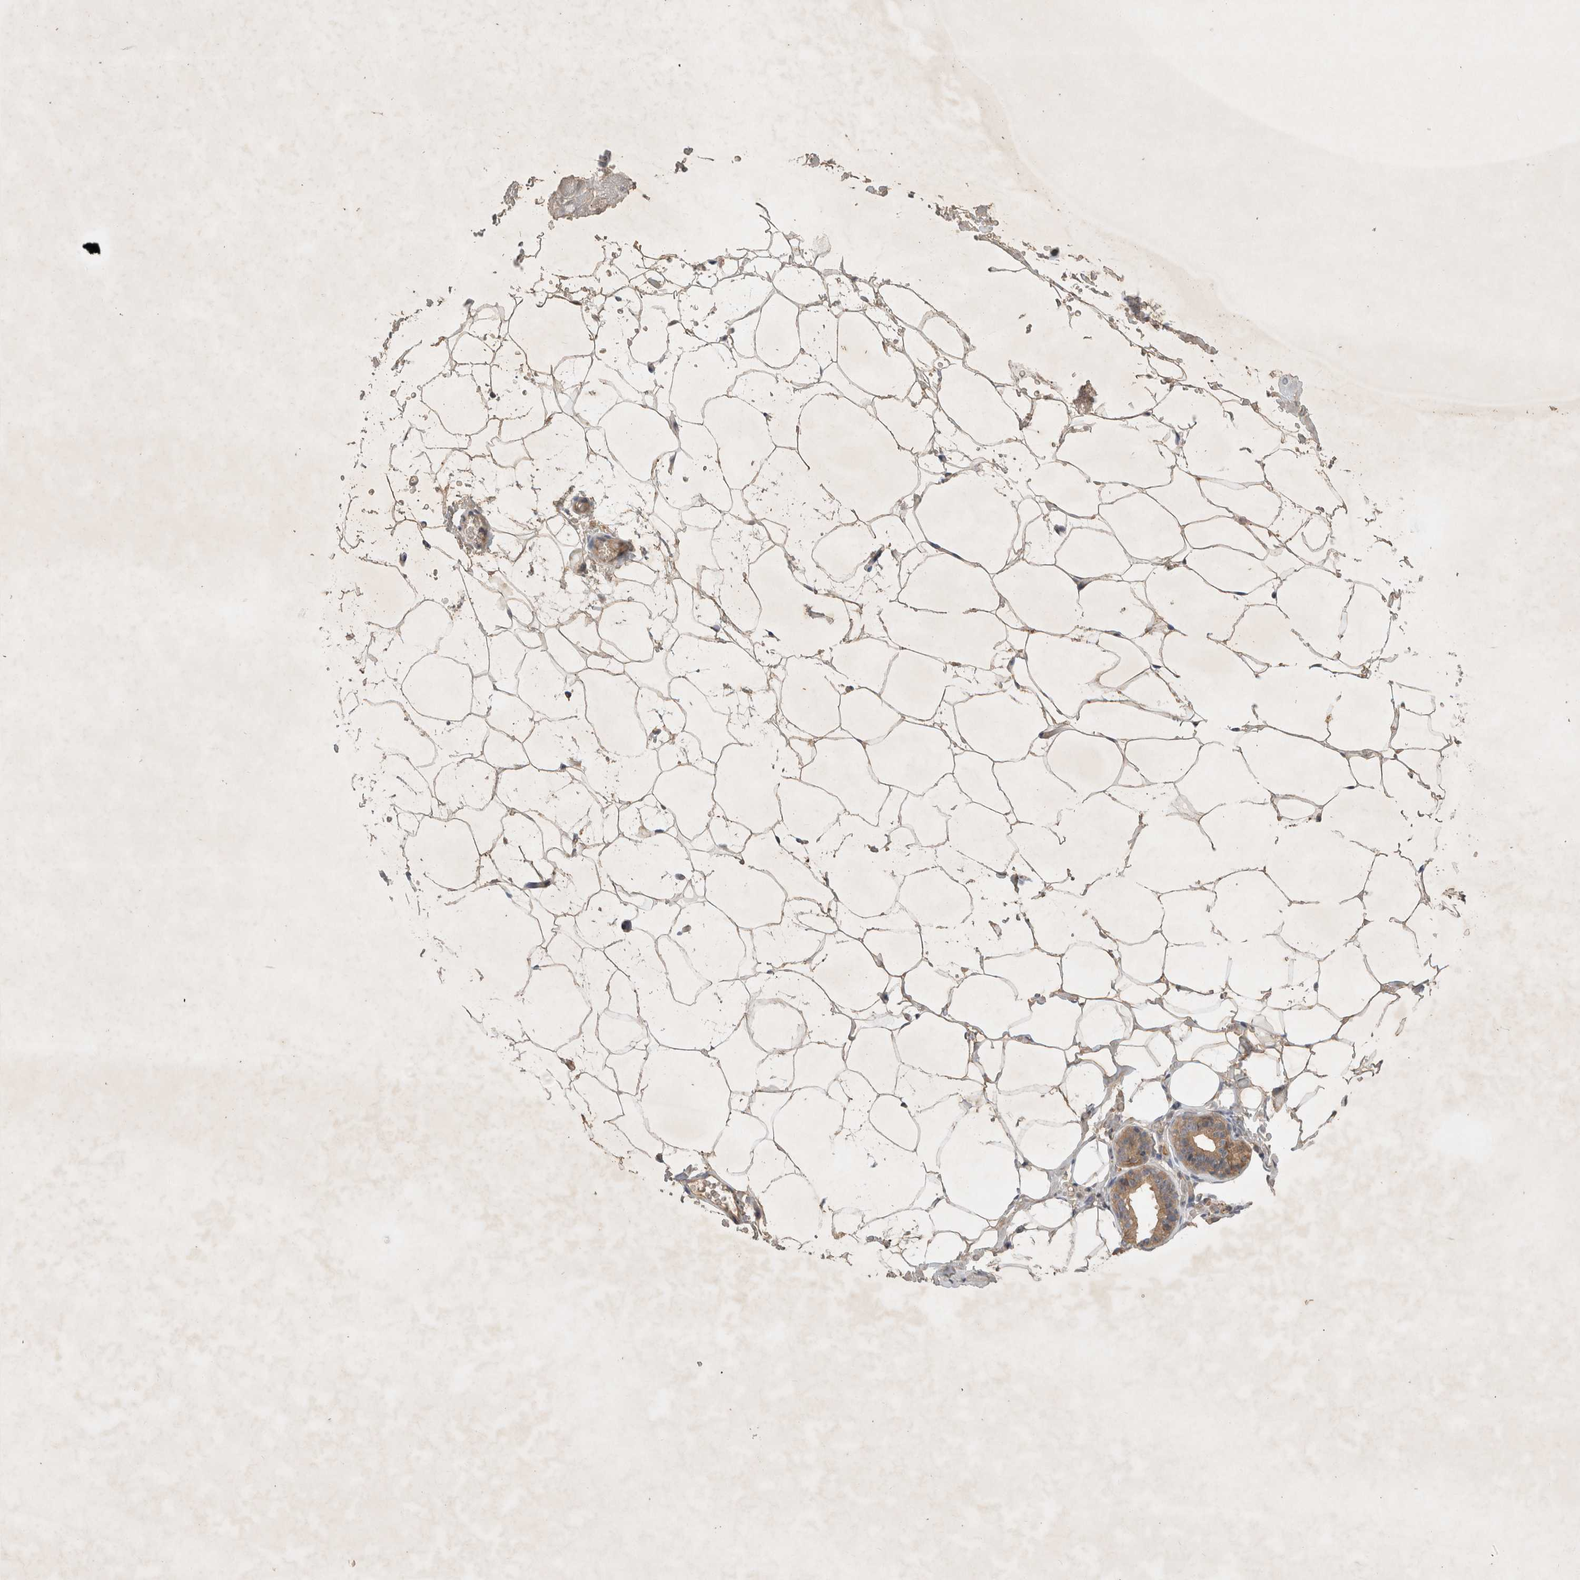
{"staining": {"intensity": "moderate", "quantity": ">75%", "location": "cytoplasmic/membranous"}, "tissue": "adipose tissue", "cell_type": "Adipocytes", "image_type": "normal", "snomed": [{"axis": "morphology", "description": "Normal tissue, NOS"}, {"axis": "morphology", "description": "Fibrosis, NOS"}, {"axis": "topography", "description": "Breast"}, {"axis": "topography", "description": "Adipose tissue"}], "caption": "Adipocytes display medium levels of moderate cytoplasmic/membranous positivity in about >75% of cells in unremarkable human adipose tissue. (DAB IHC with brightfield microscopy, high magnification).", "gene": "YES1", "patient": {"sex": "female", "age": 39}}